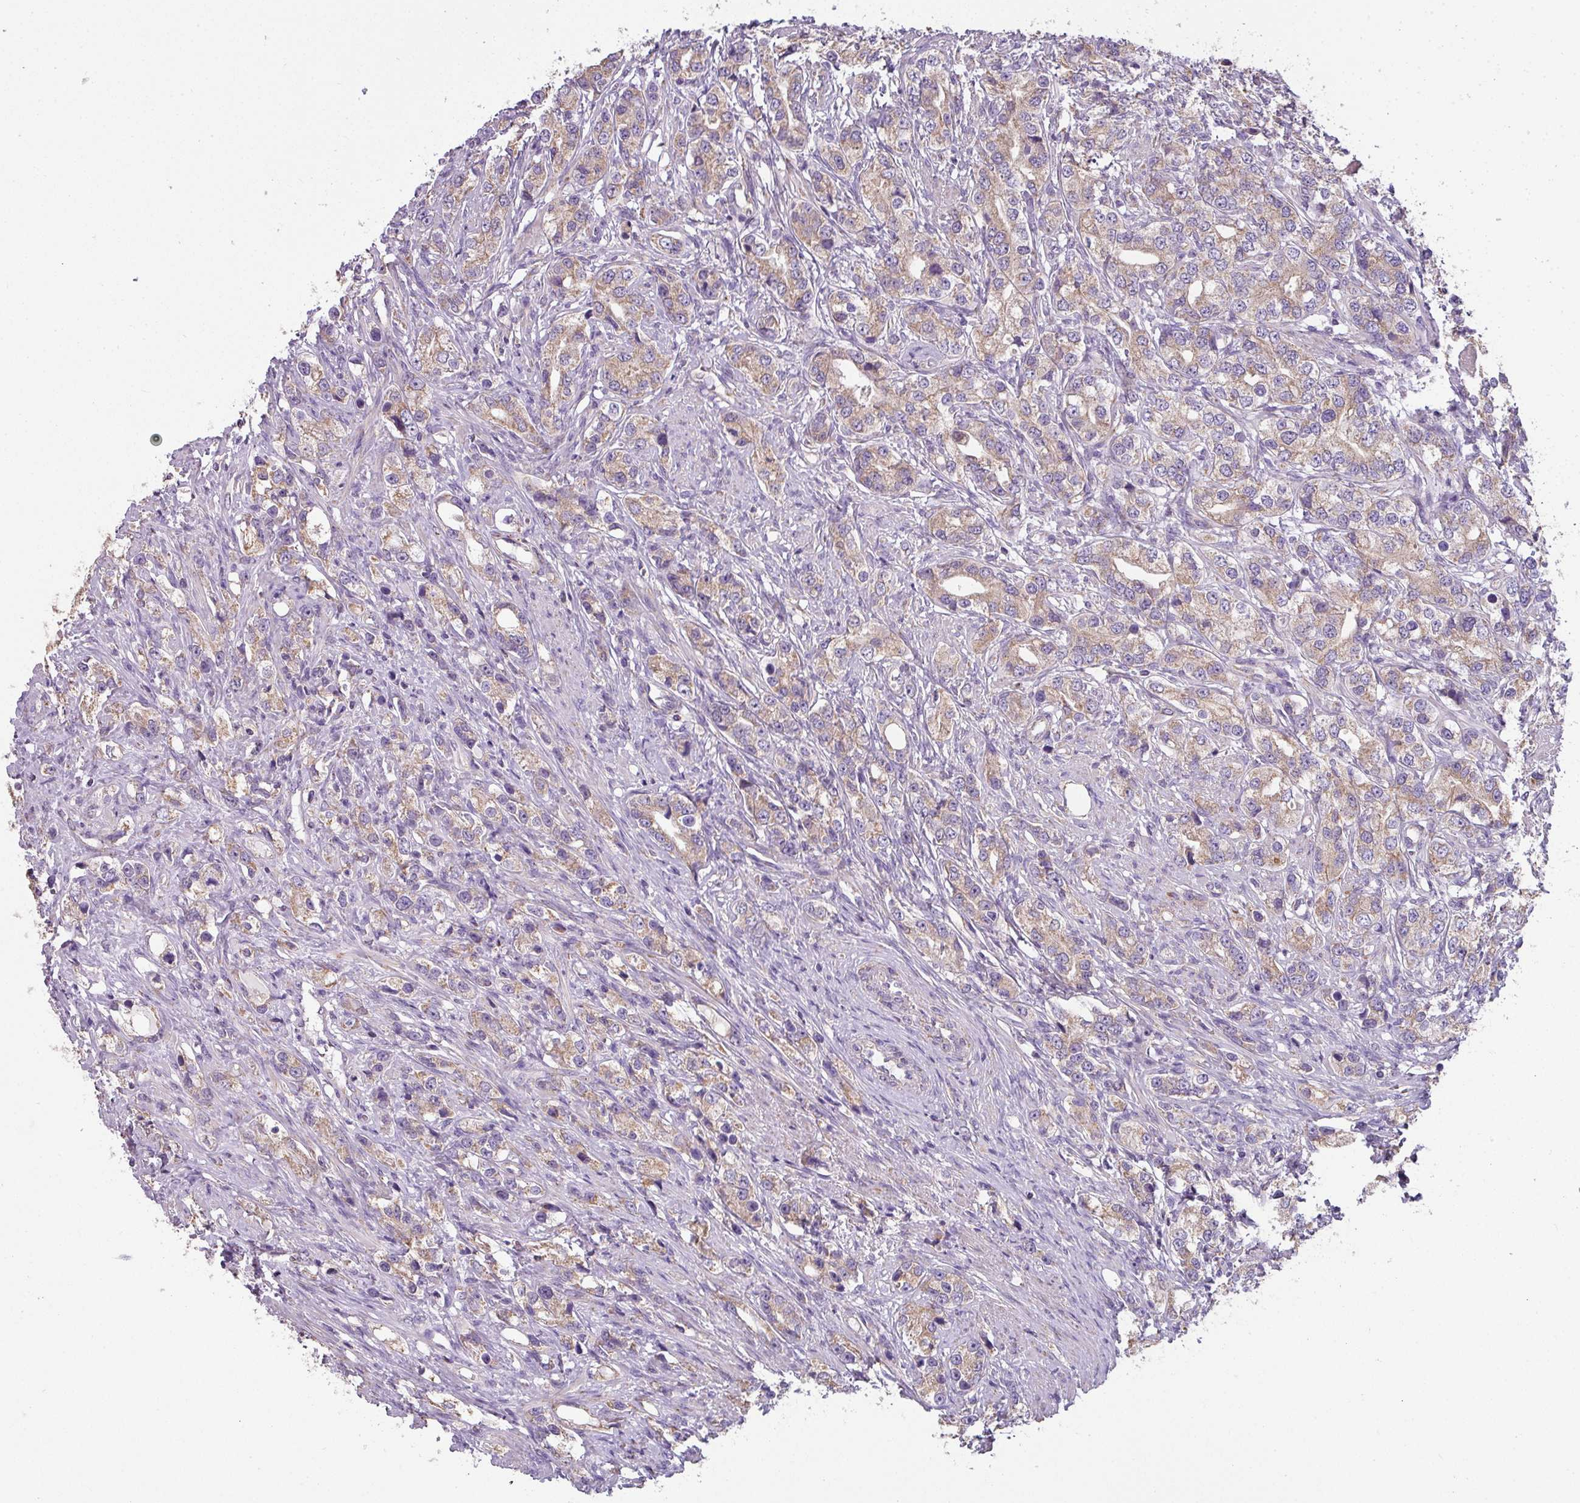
{"staining": {"intensity": "moderate", "quantity": ">75%", "location": "cytoplasmic/membranous"}, "tissue": "prostate cancer", "cell_type": "Tumor cells", "image_type": "cancer", "snomed": [{"axis": "morphology", "description": "Adenocarcinoma, High grade"}, {"axis": "topography", "description": "Prostate"}], "caption": "Prostate cancer tissue displays moderate cytoplasmic/membranous positivity in approximately >75% of tumor cells, visualized by immunohistochemistry.", "gene": "PALS2", "patient": {"sex": "male", "age": 63}}